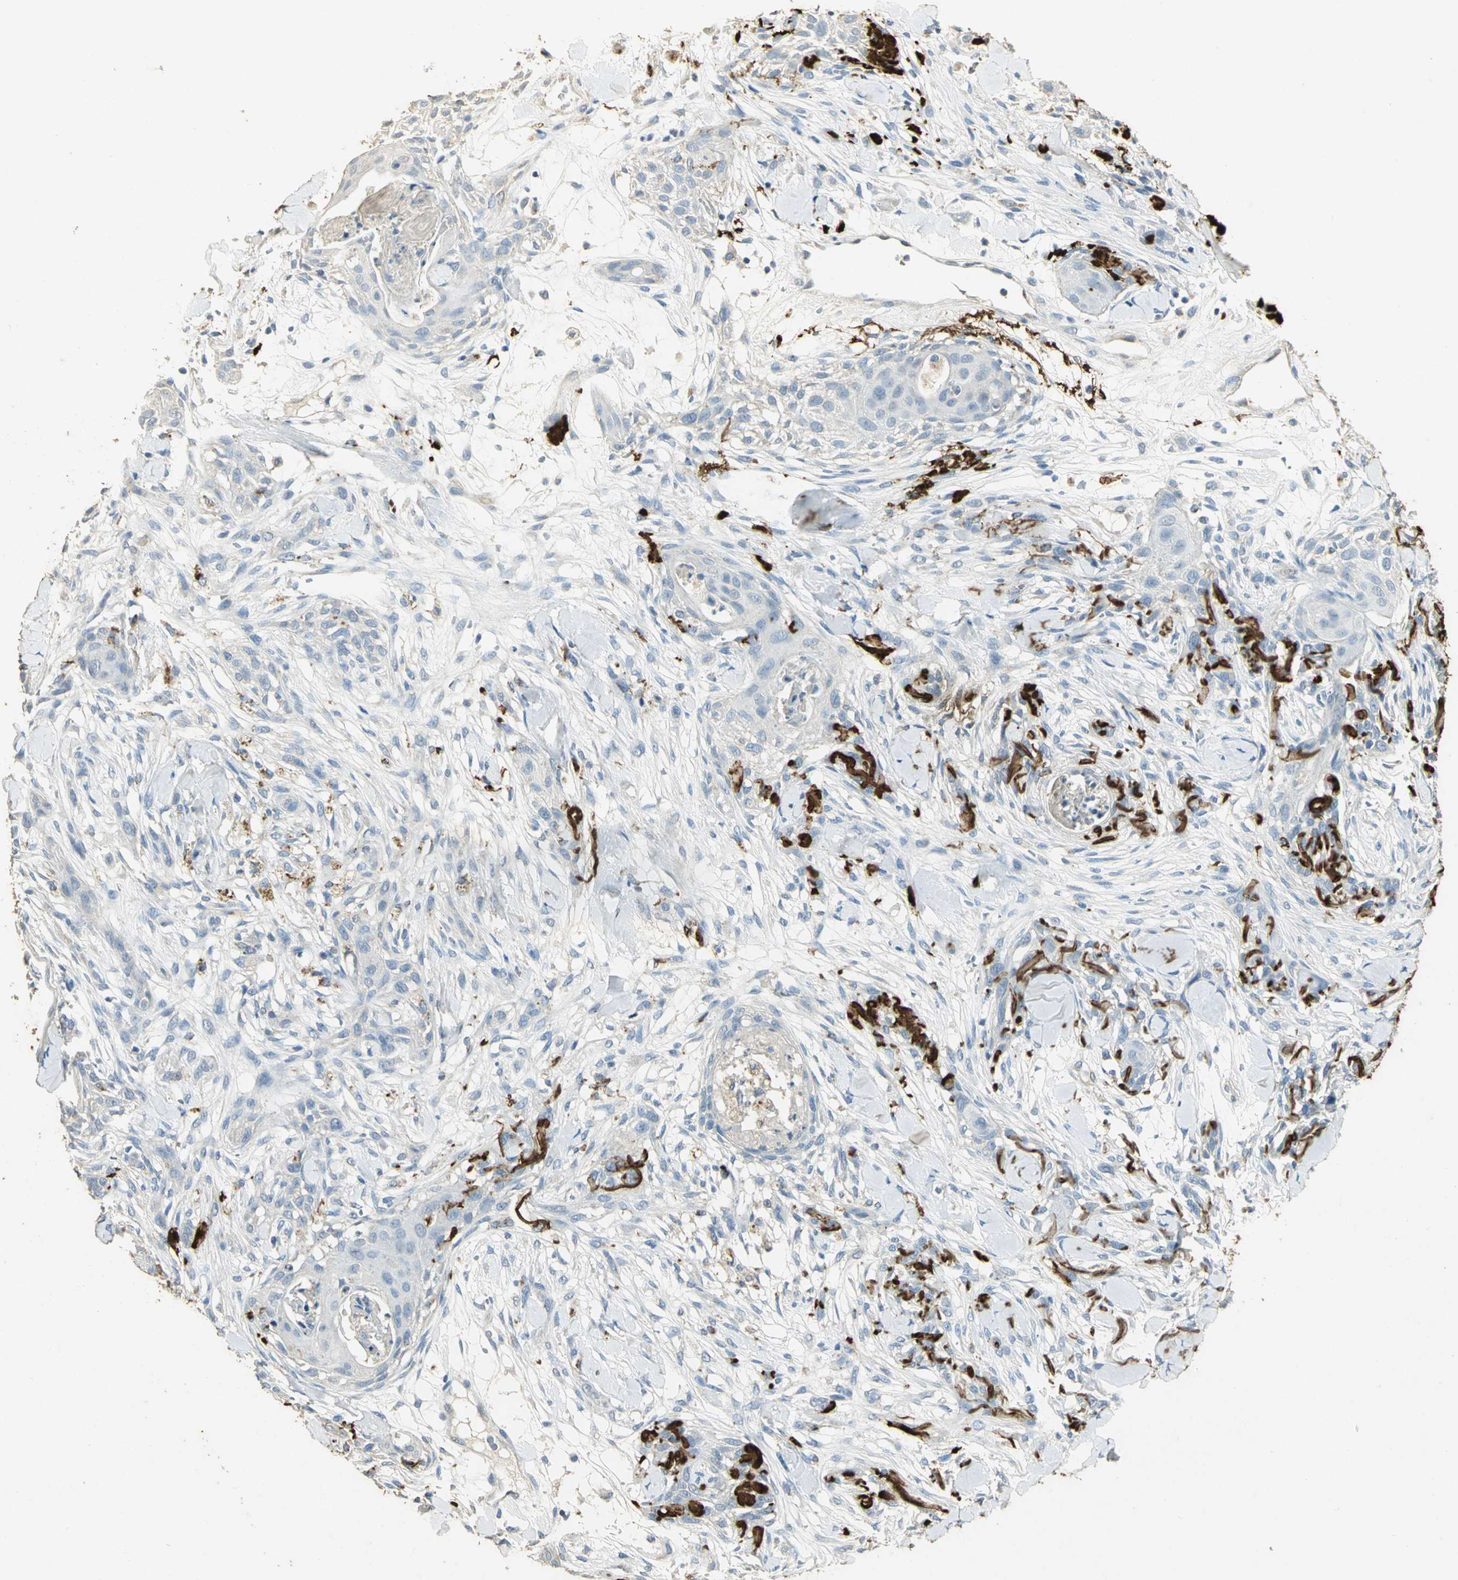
{"staining": {"intensity": "negative", "quantity": "none", "location": "none"}, "tissue": "skin cancer", "cell_type": "Tumor cells", "image_type": "cancer", "snomed": [{"axis": "morphology", "description": "Squamous cell carcinoma, NOS"}, {"axis": "topography", "description": "Skin"}], "caption": "DAB immunohistochemical staining of skin cancer (squamous cell carcinoma) reveals no significant staining in tumor cells.", "gene": "ASB9", "patient": {"sex": "female", "age": 59}}